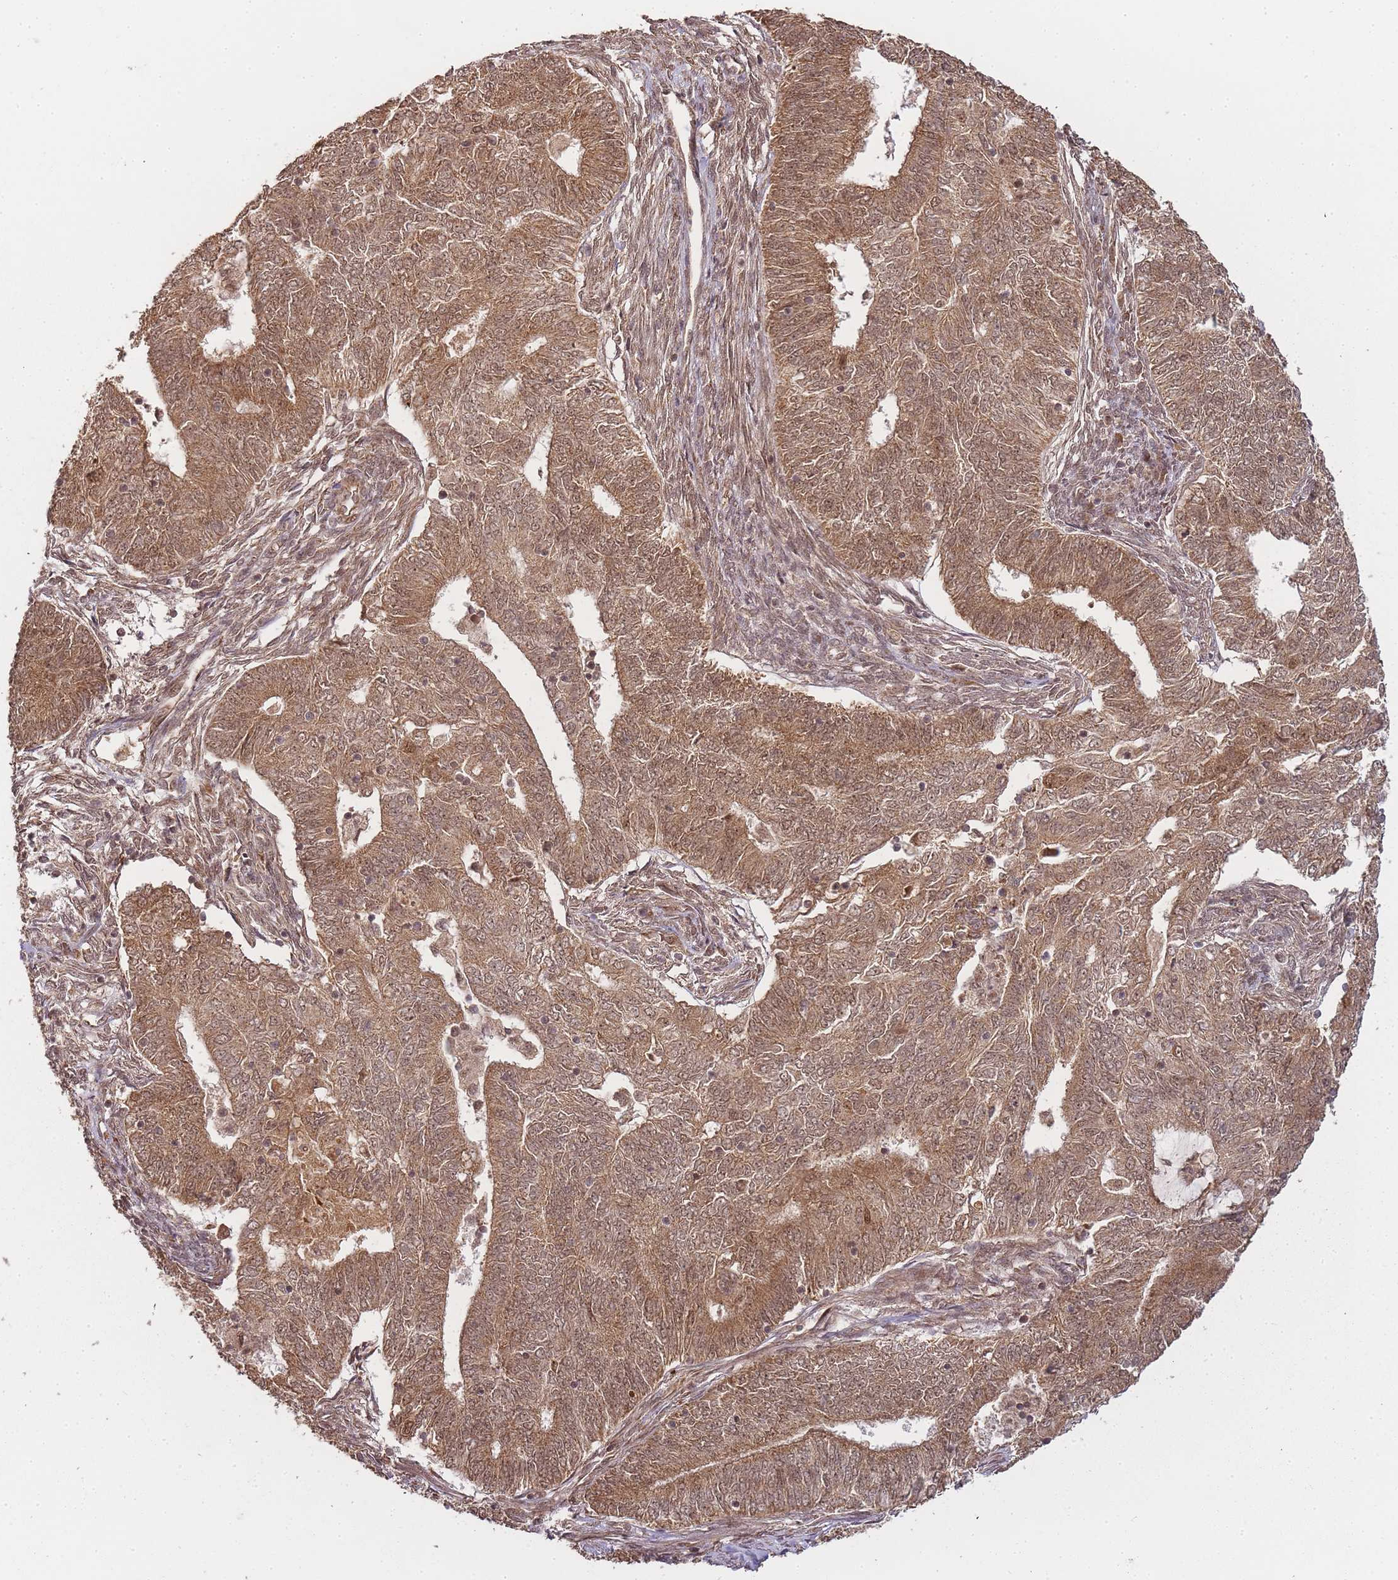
{"staining": {"intensity": "moderate", "quantity": ">75%", "location": "cytoplasmic/membranous,nuclear"}, "tissue": "endometrial cancer", "cell_type": "Tumor cells", "image_type": "cancer", "snomed": [{"axis": "morphology", "description": "Adenocarcinoma, NOS"}, {"axis": "topography", "description": "Endometrium"}], "caption": "Endometrial adenocarcinoma was stained to show a protein in brown. There is medium levels of moderate cytoplasmic/membranous and nuclear staining in about >75% of tumor cells.", "gene": "ZNF497", "patient": {"sex": "female", "age": 62}}